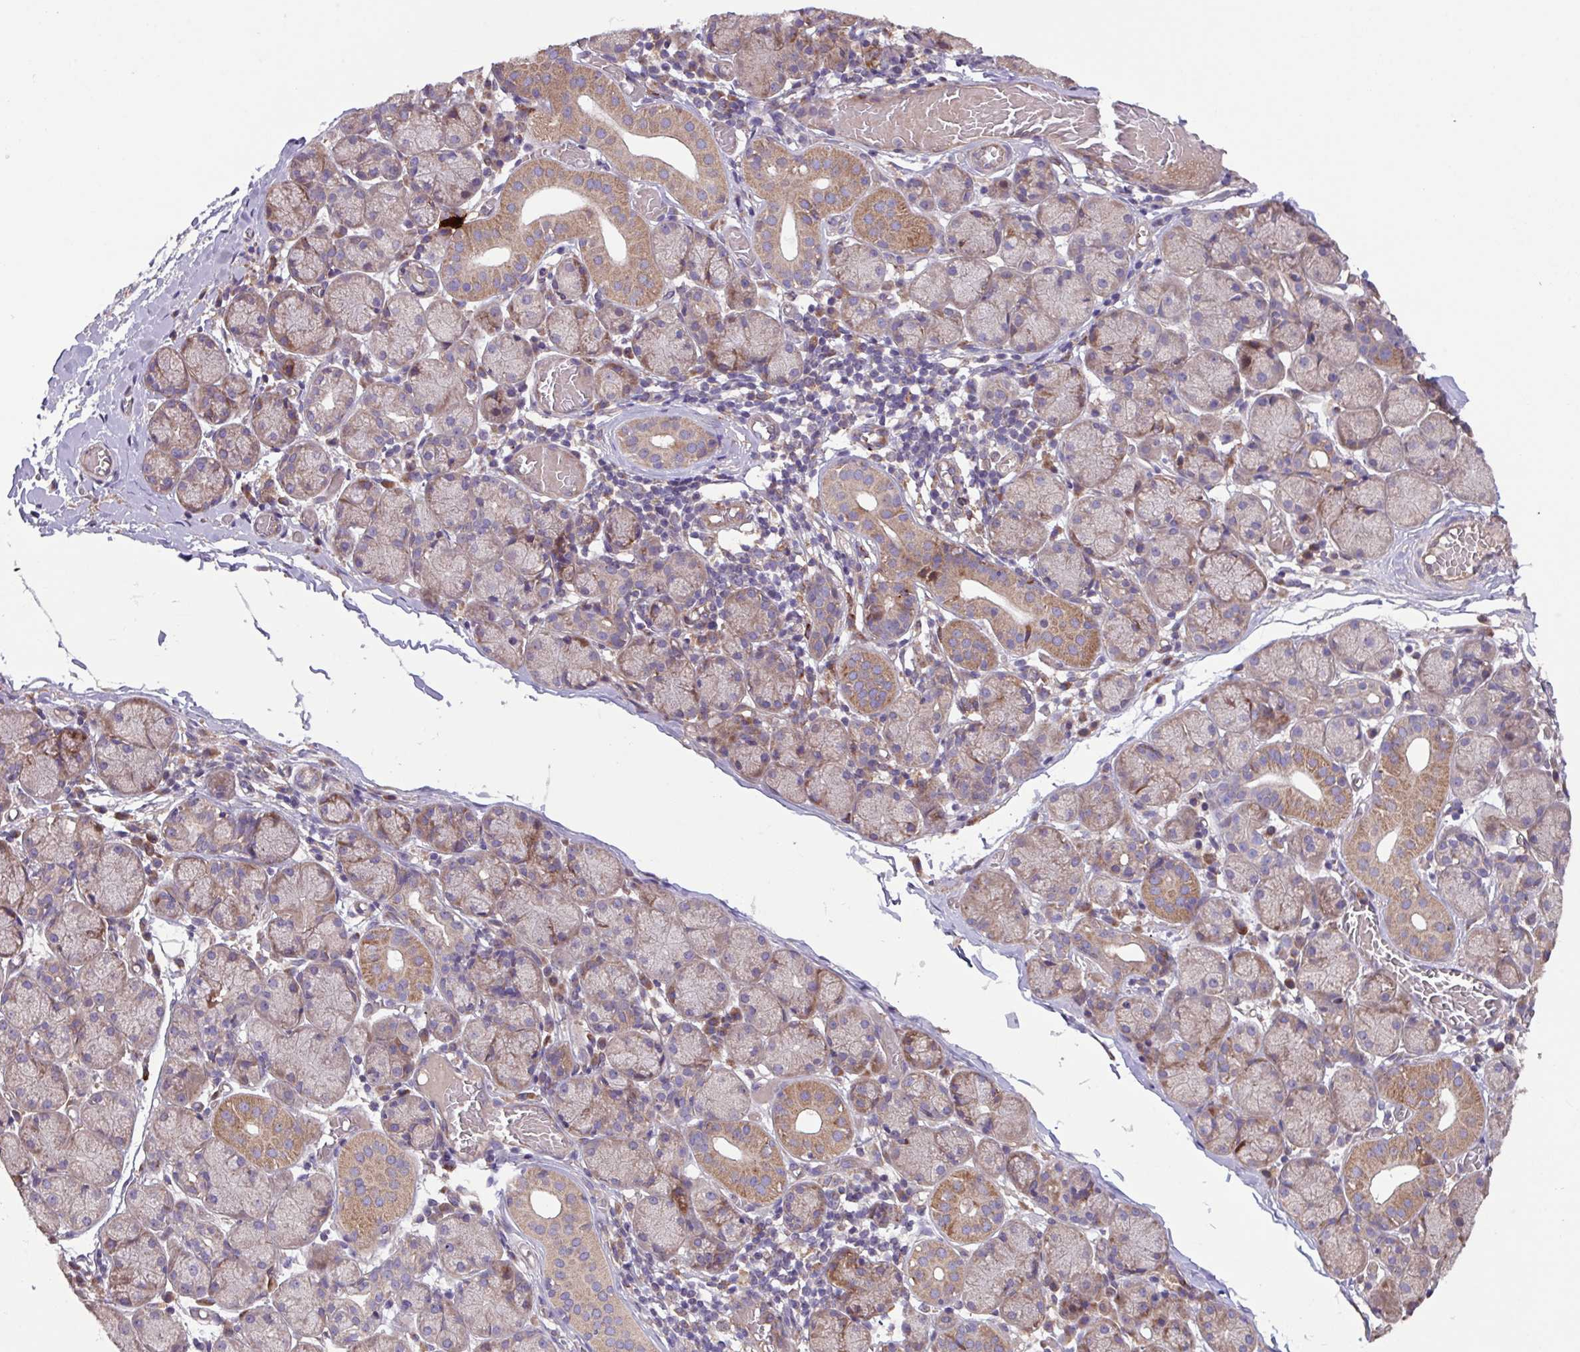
{"staining": {"intensity": "moderate", "quantity": "<25%", "location": "cytoplasmic/membranous"}, "tissue": "salivary gland", "cell_type": "Glandular cells", "image_type": "normal", "snomed": [{"axis": "morphology", "description": "Normal tissue, NOS"}, {"axis": "topography", "description": "Salivary gland"}], "caption": "IHC photomicrograph of unremarkable salivary gland: human salivary gland stained using IHC exhibits low levels of moderate protein expression localized specifically in the cytoplasmic/membranous of glandular cells, appearing as a cytoplasmic/membranous brown color.", "gene": "PTPRQ", "patient": {"sex": "female", "age": 24}}